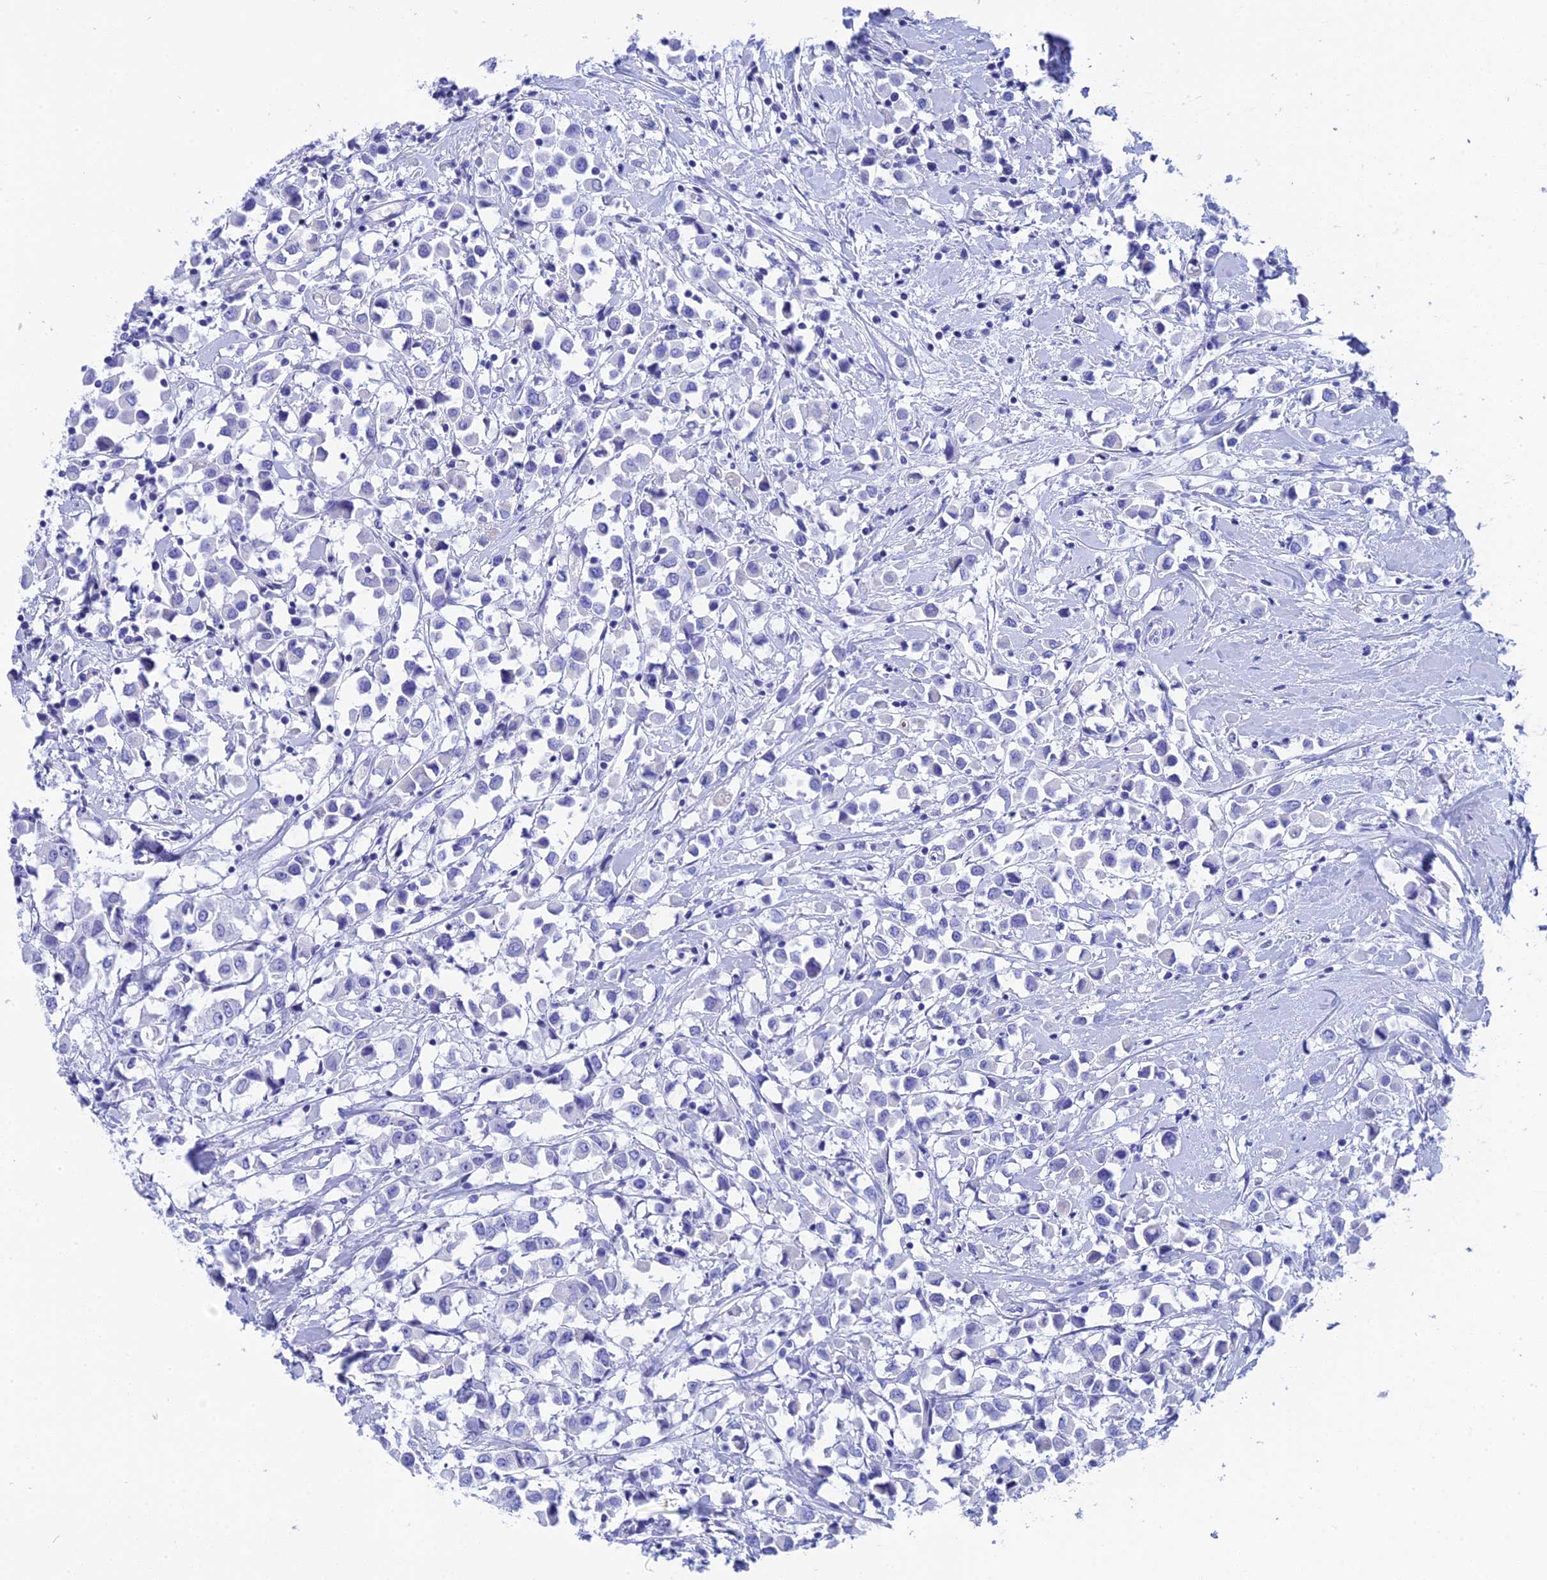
{"staining": {"intensity": "negative", "quantity": "none", "location": "none"}, "tissue": "breast cancer", "cell_type": "Tumor cells", "image_type": "cancer", "snomed": [{"axis": "morphology", "description": "Duct carcinoma"}, {"axis": "topography", "description": "Breast"}], "caption": "Breast cancer was stained to show a protein in brown. There is no significant positivity in tumor cells.", "gene": "TEX101", "patient": {"sex": "female", "age": 61}}